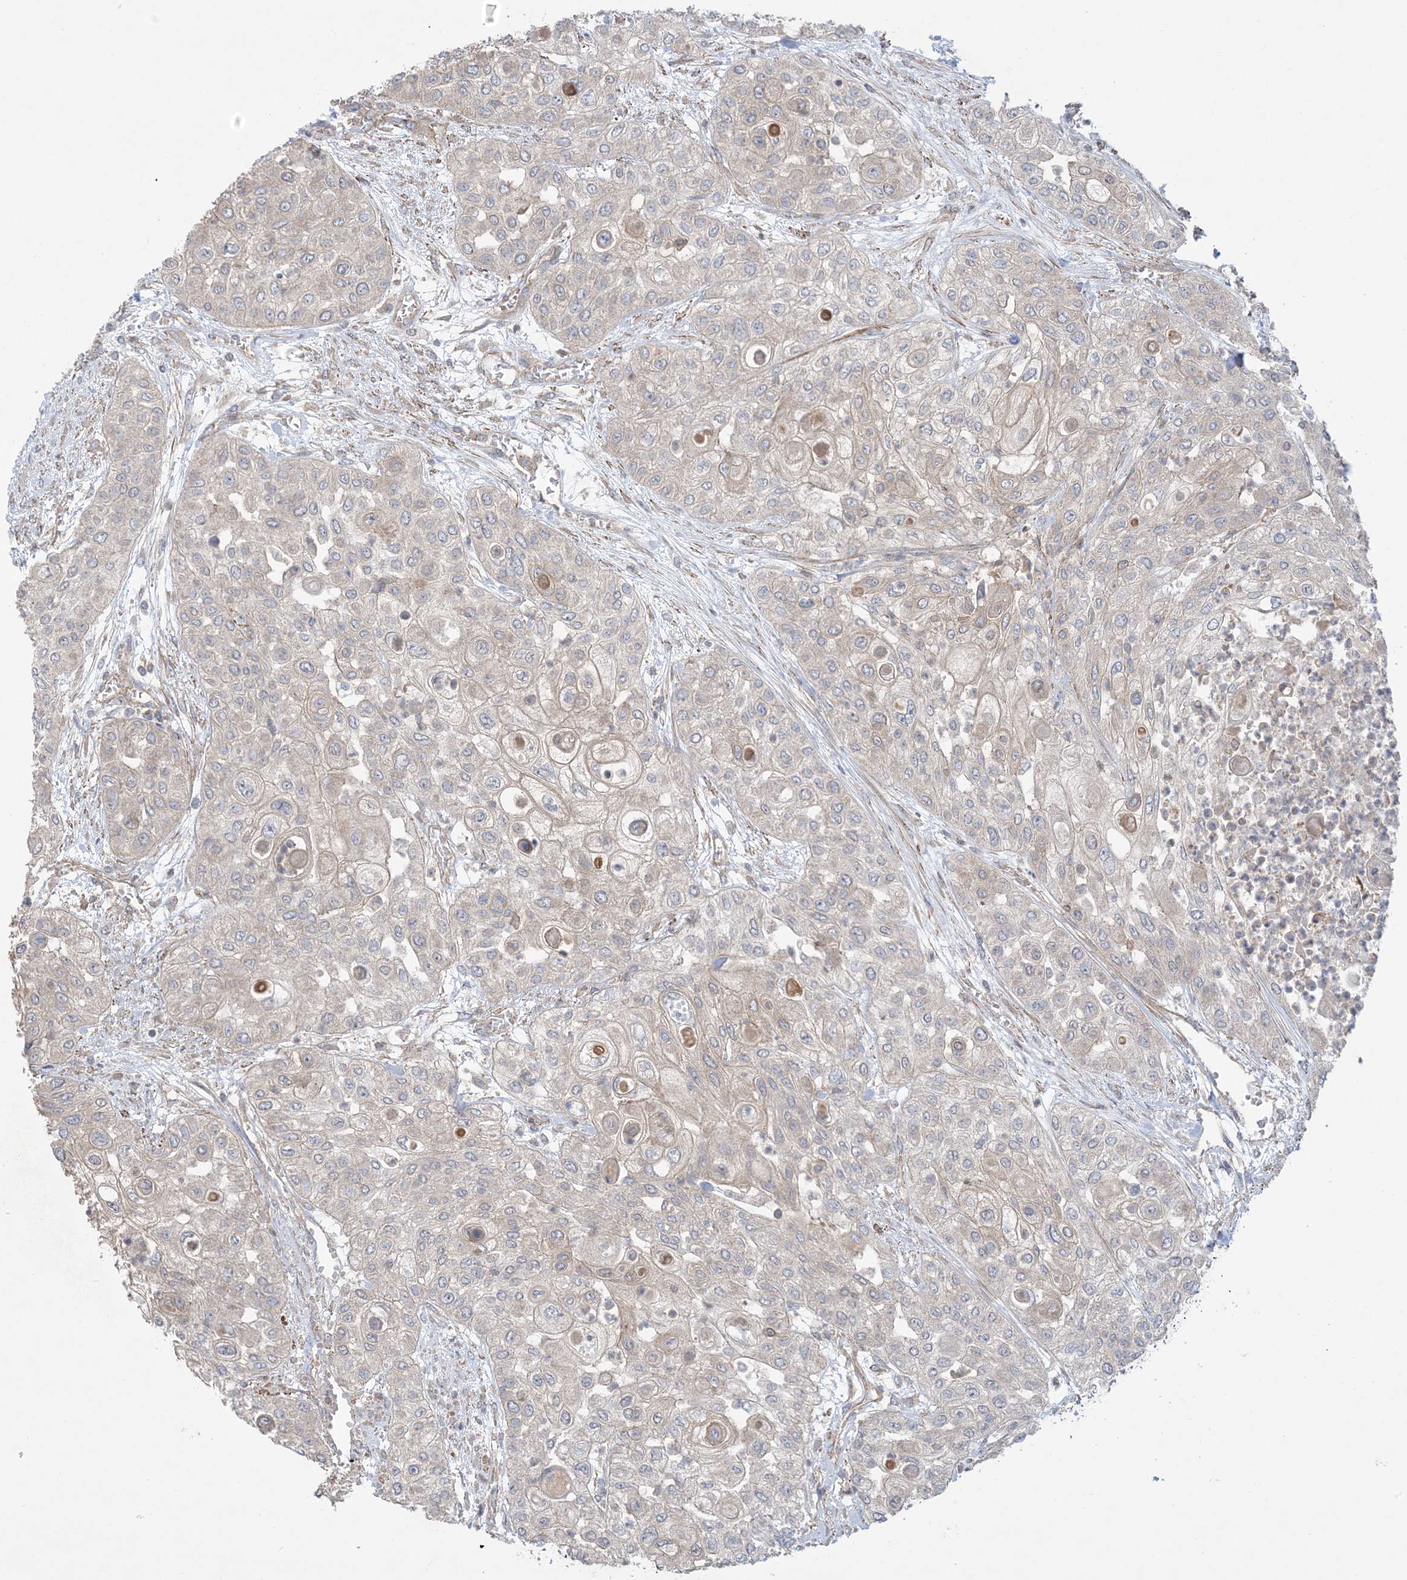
{"staining": {"intensity": "moderate", "quantity": "25%-75%", "location": "cytoplasmic/membranous"}, "tissue": "urothelial cancer", "cell_type": "Tumor cells", "image_type": "cancer", "snomed": [{"axis": "morphology", "description": "Urothelial carcinoma, High grade"}, {"axis": "topography", "description": "Urinary bladder"}], "caption": "Protein positivity by IHC reveals moderate cytoplasmic/membranous positivity in approximately 25%-75% of tumor cells in urothelial carcinoma (high-grade). The staining was performed using DAB to visualize the protein expression in brown, while the nuclei were stained in blue with hematoxylin (Magnification: 20x).", "gene": "CCNY", "patient": {"sex": "female", "age": 79}}